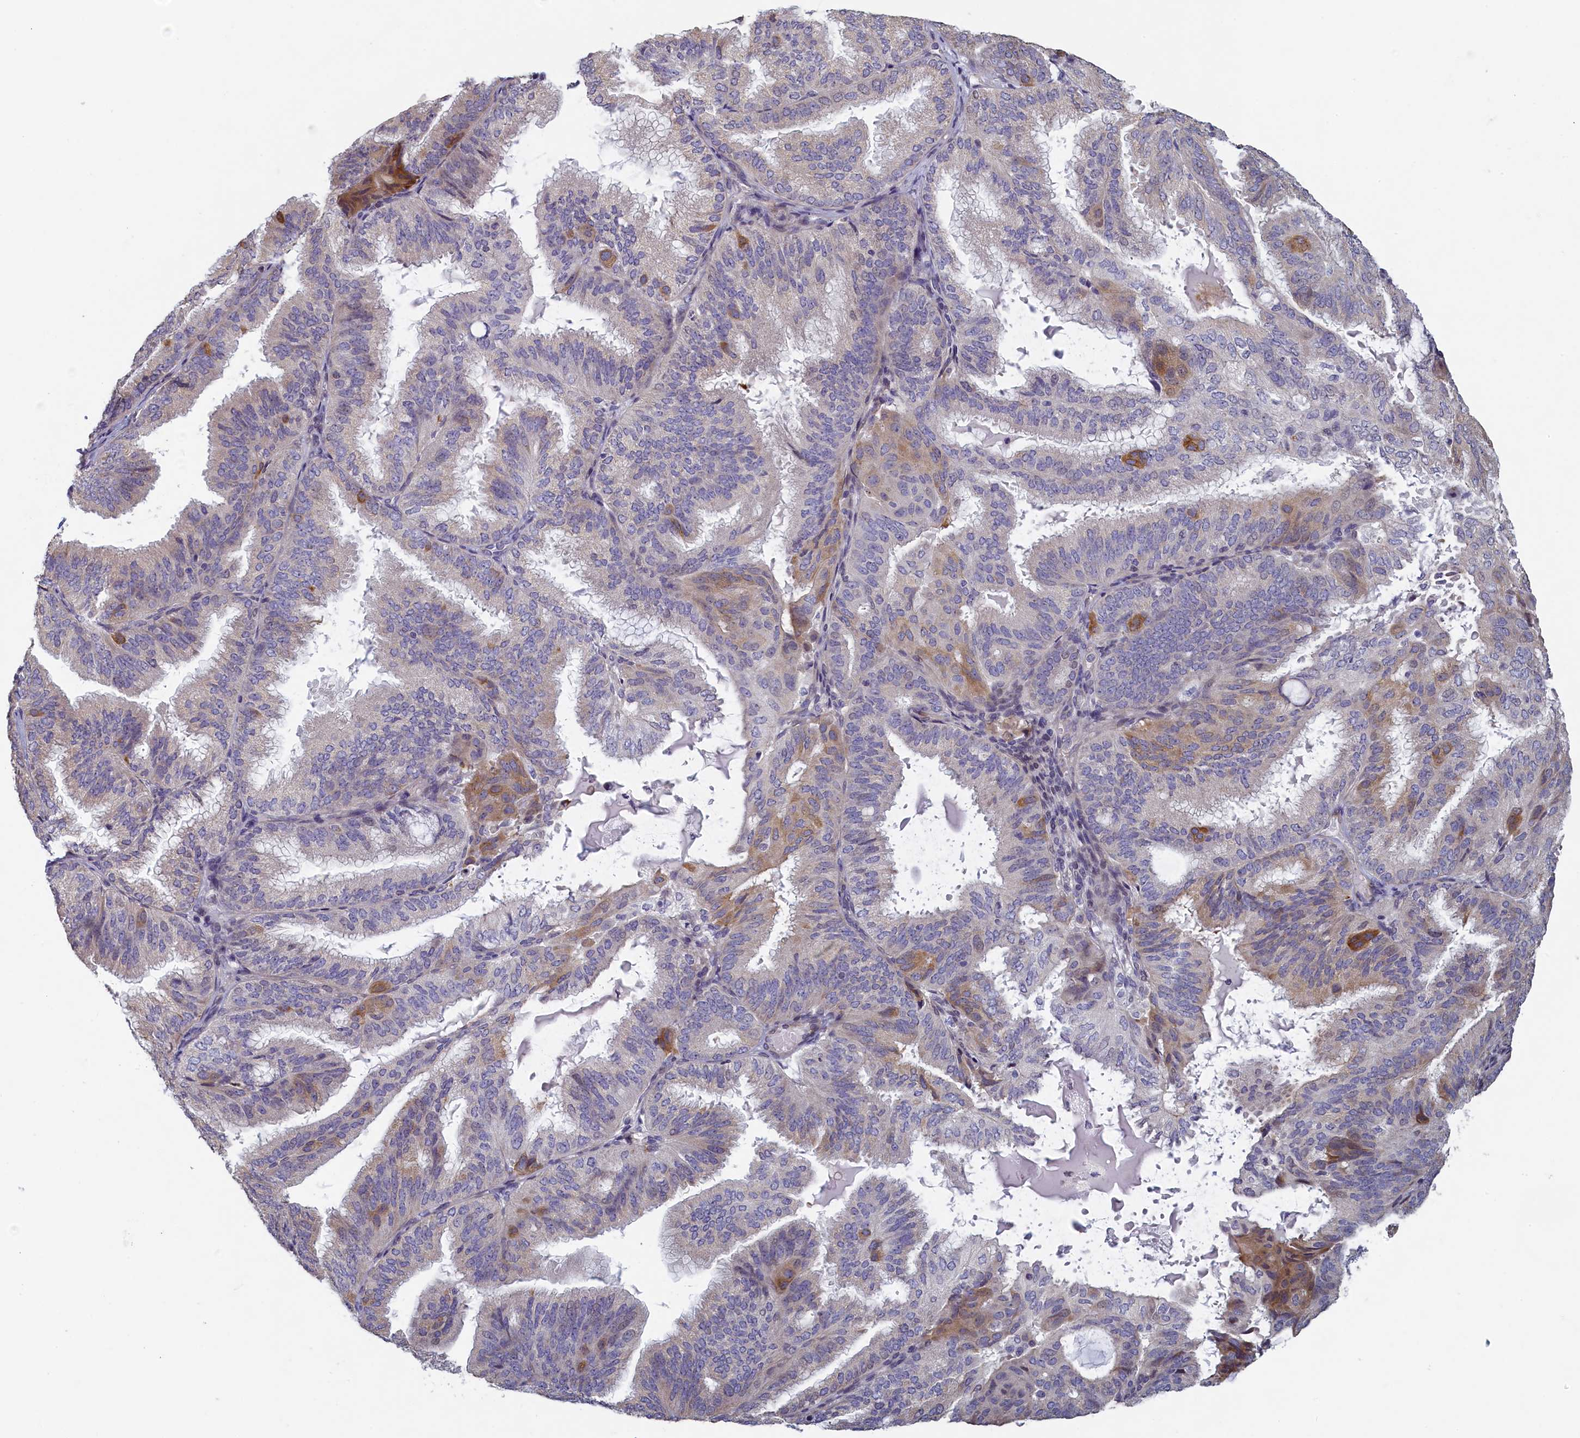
{"staining": {"intensity": "moderate", "quantity": "<25%", "location": "cytoplasmic/membranous"}, "tissue": "endometrial cancer", "cell_type": "Tumor cells", "image_type": "cancer", "snomed": [{"axis": "morphology", "description": "Adenocarcinoma, NOS"}, {"axis": "topography", "description": "Endometrium"}], "caption": "Protein staining exhibits moderate cytoplasmic/membranous positivity in approximately <25% of tumor cells in endometrial cancer (adenocarcinoma).", "gene": "DIXDC1", "patient": {"sex": "female", "age": 49}}